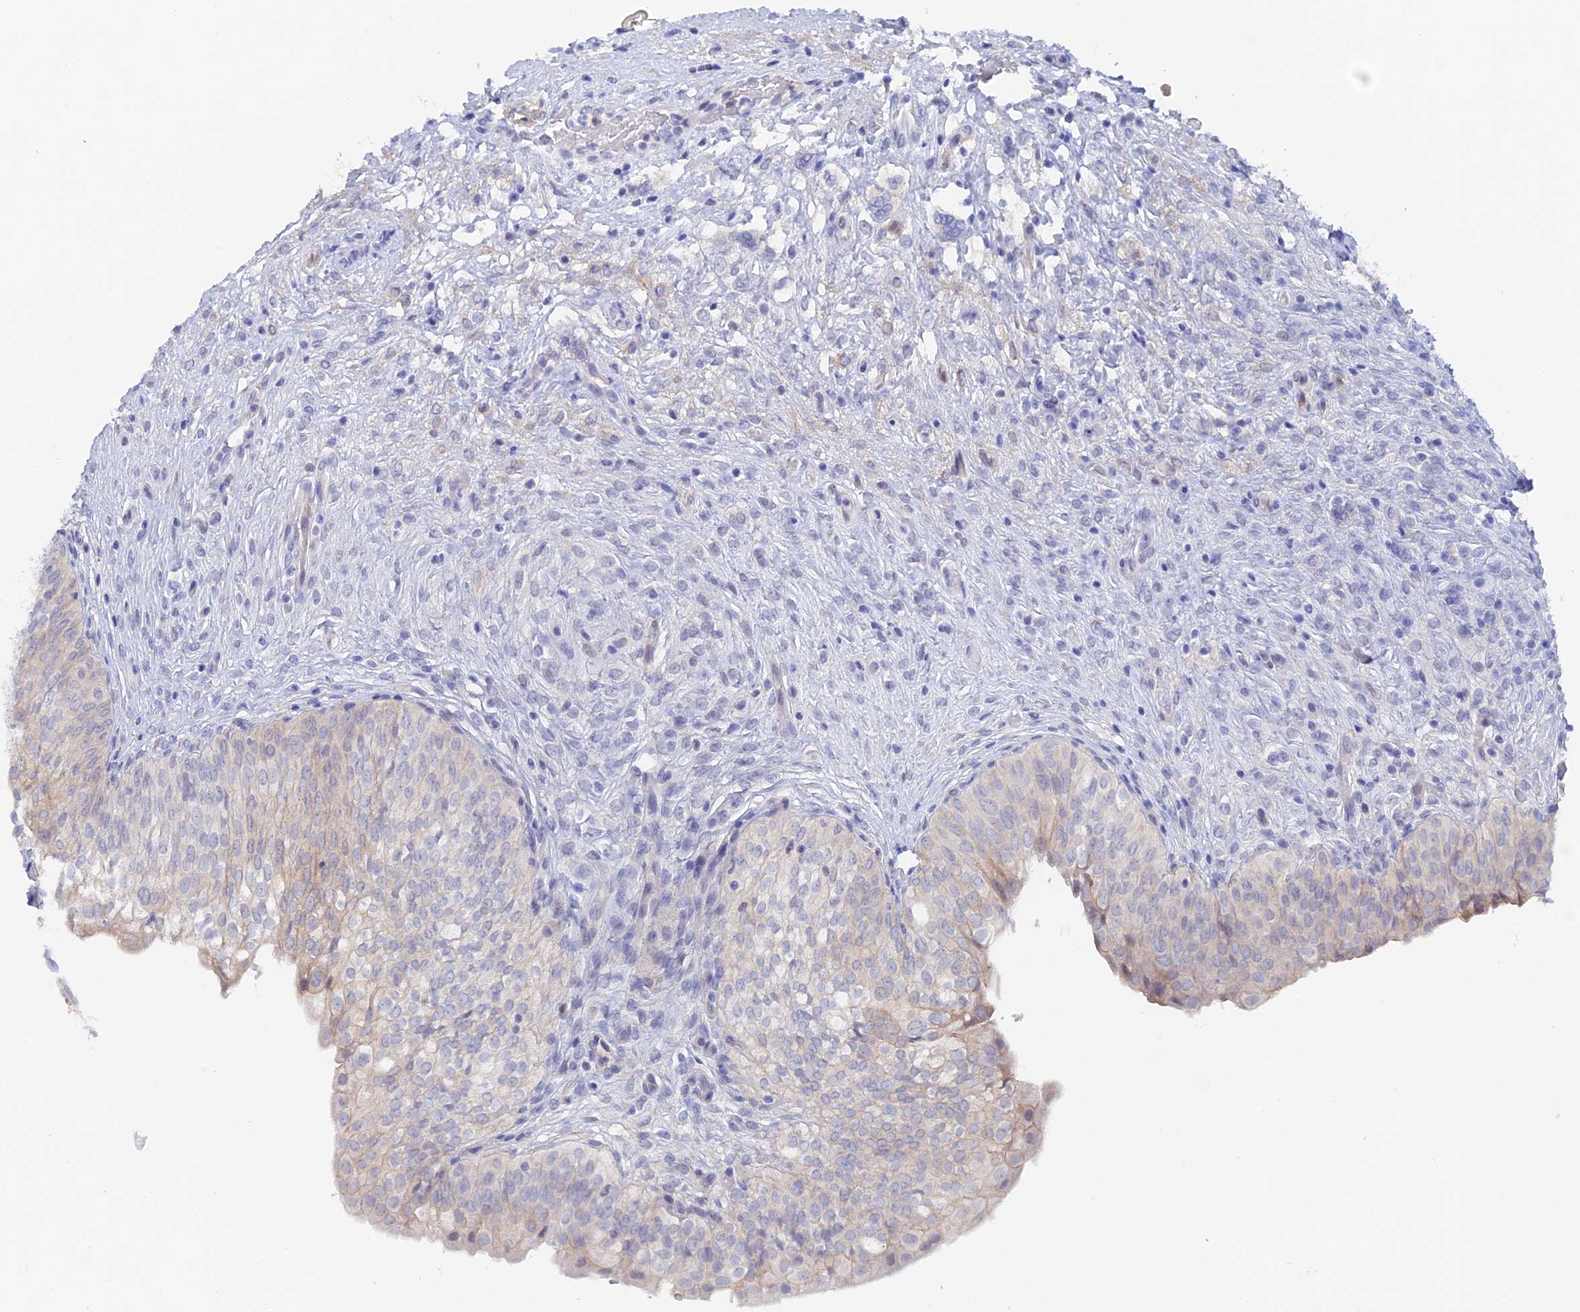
{"staining": {"intensity": "negative", "quantity": "none", "location": "none"}, "tissue": "urinary bladder", "cell_type": "Urothelial cells", "image_type": "normal", "snomed": [{"axis": "morphology", "description": "Normal tissue, NOS"}, {"axis": "topography", "description": "Urinary bladder"}], "caption": "Immunohistochemistry (IHC) image of unremarkable urinary bladder: urinary bladder stained with DAB (3,3'-diaminobenzidine) demonstrates no significant protein expression in urothelial cells.", "gene": "DACT3", "patient": {"sex": "male", "age": 55}}